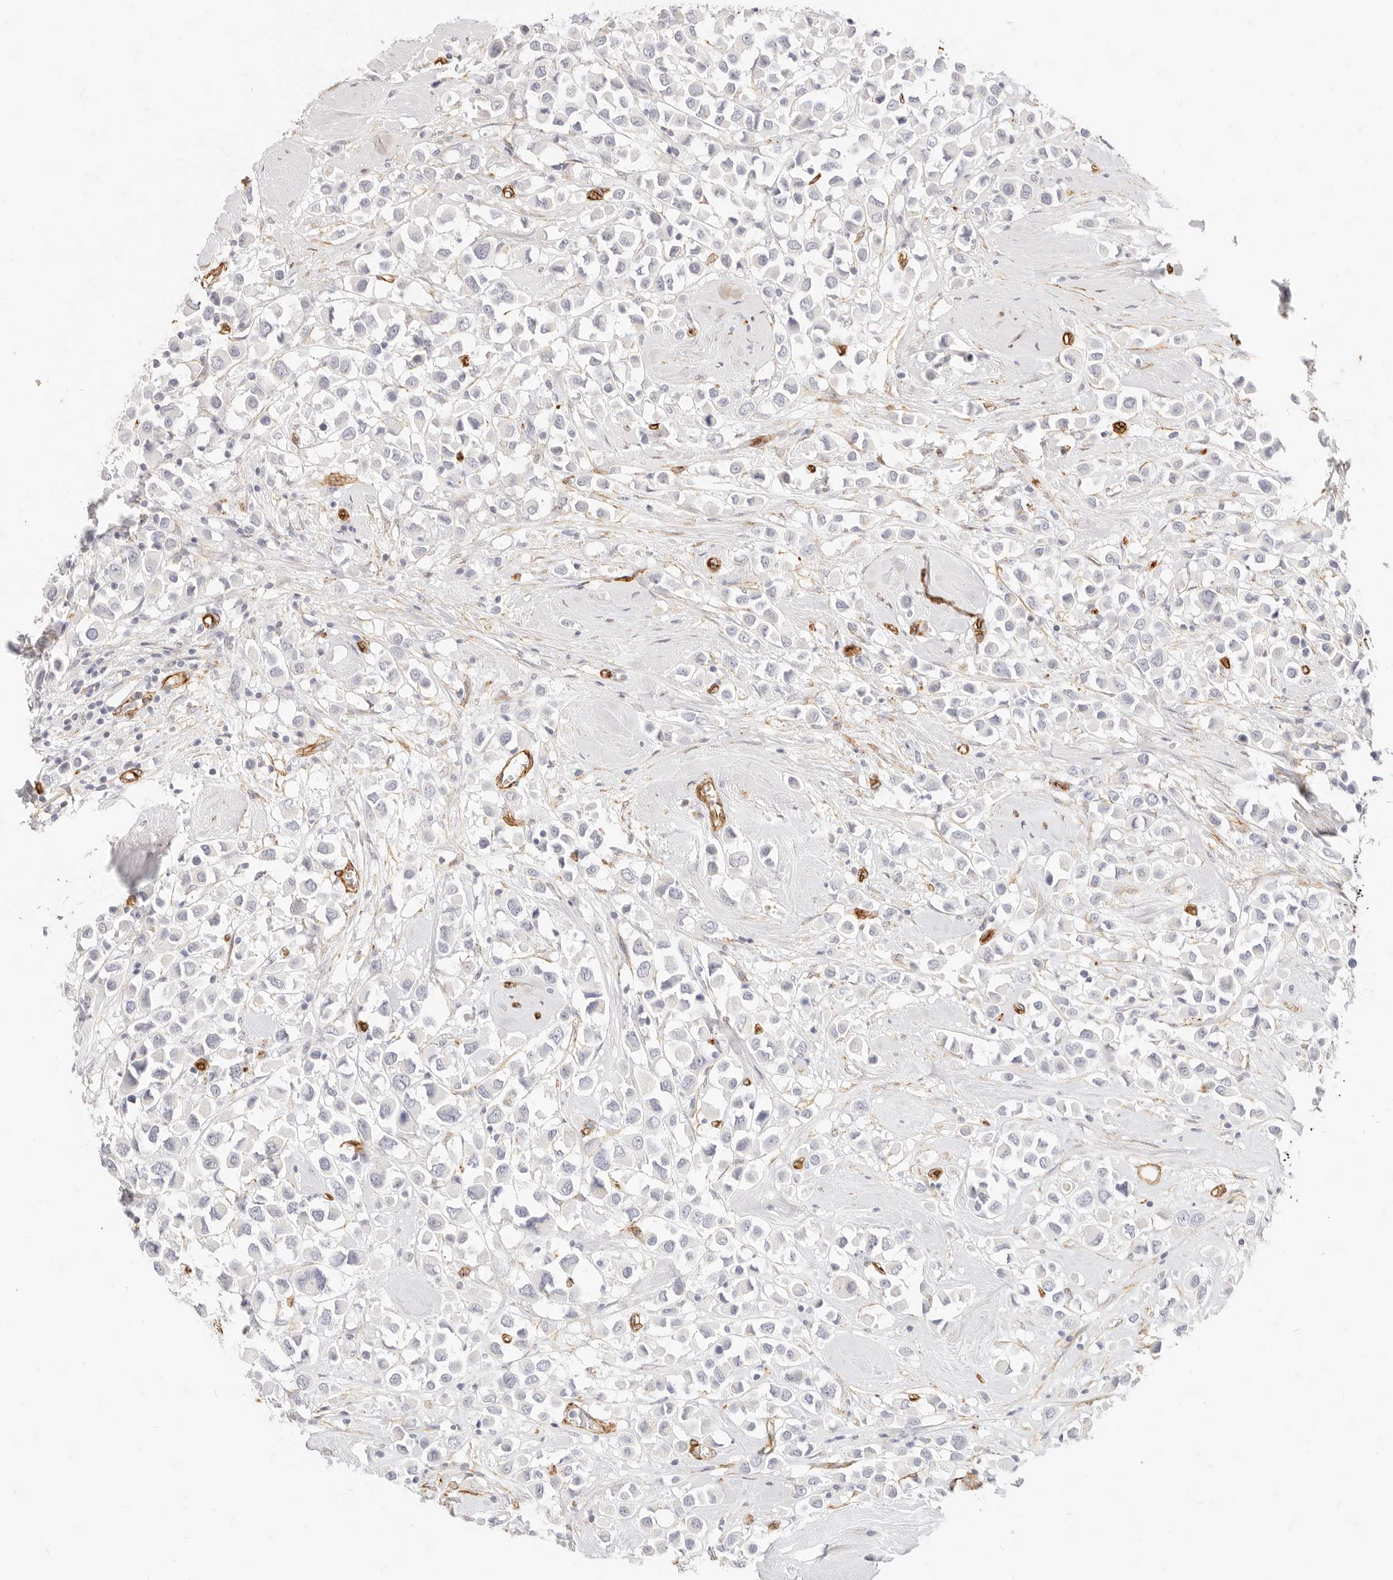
{"staining": {"intensity": "negative", "quantity": "none", "location": "none"}, "tissue": "breast cancer", "cell_type": "Tumor cells", "image_type": "cancer", "snomed": [{"axis": "morphology", "description": "Duct carcinoma"}, {"axis": "topography", "description": "Breast"}], "caption": "Infiltrating ductal carcinoma (breast) was stained to show a protein in brown. There is no significant staining in tumor cells.", "gene": "NUS1", "patient": {"sex": "female", "age": 61}}